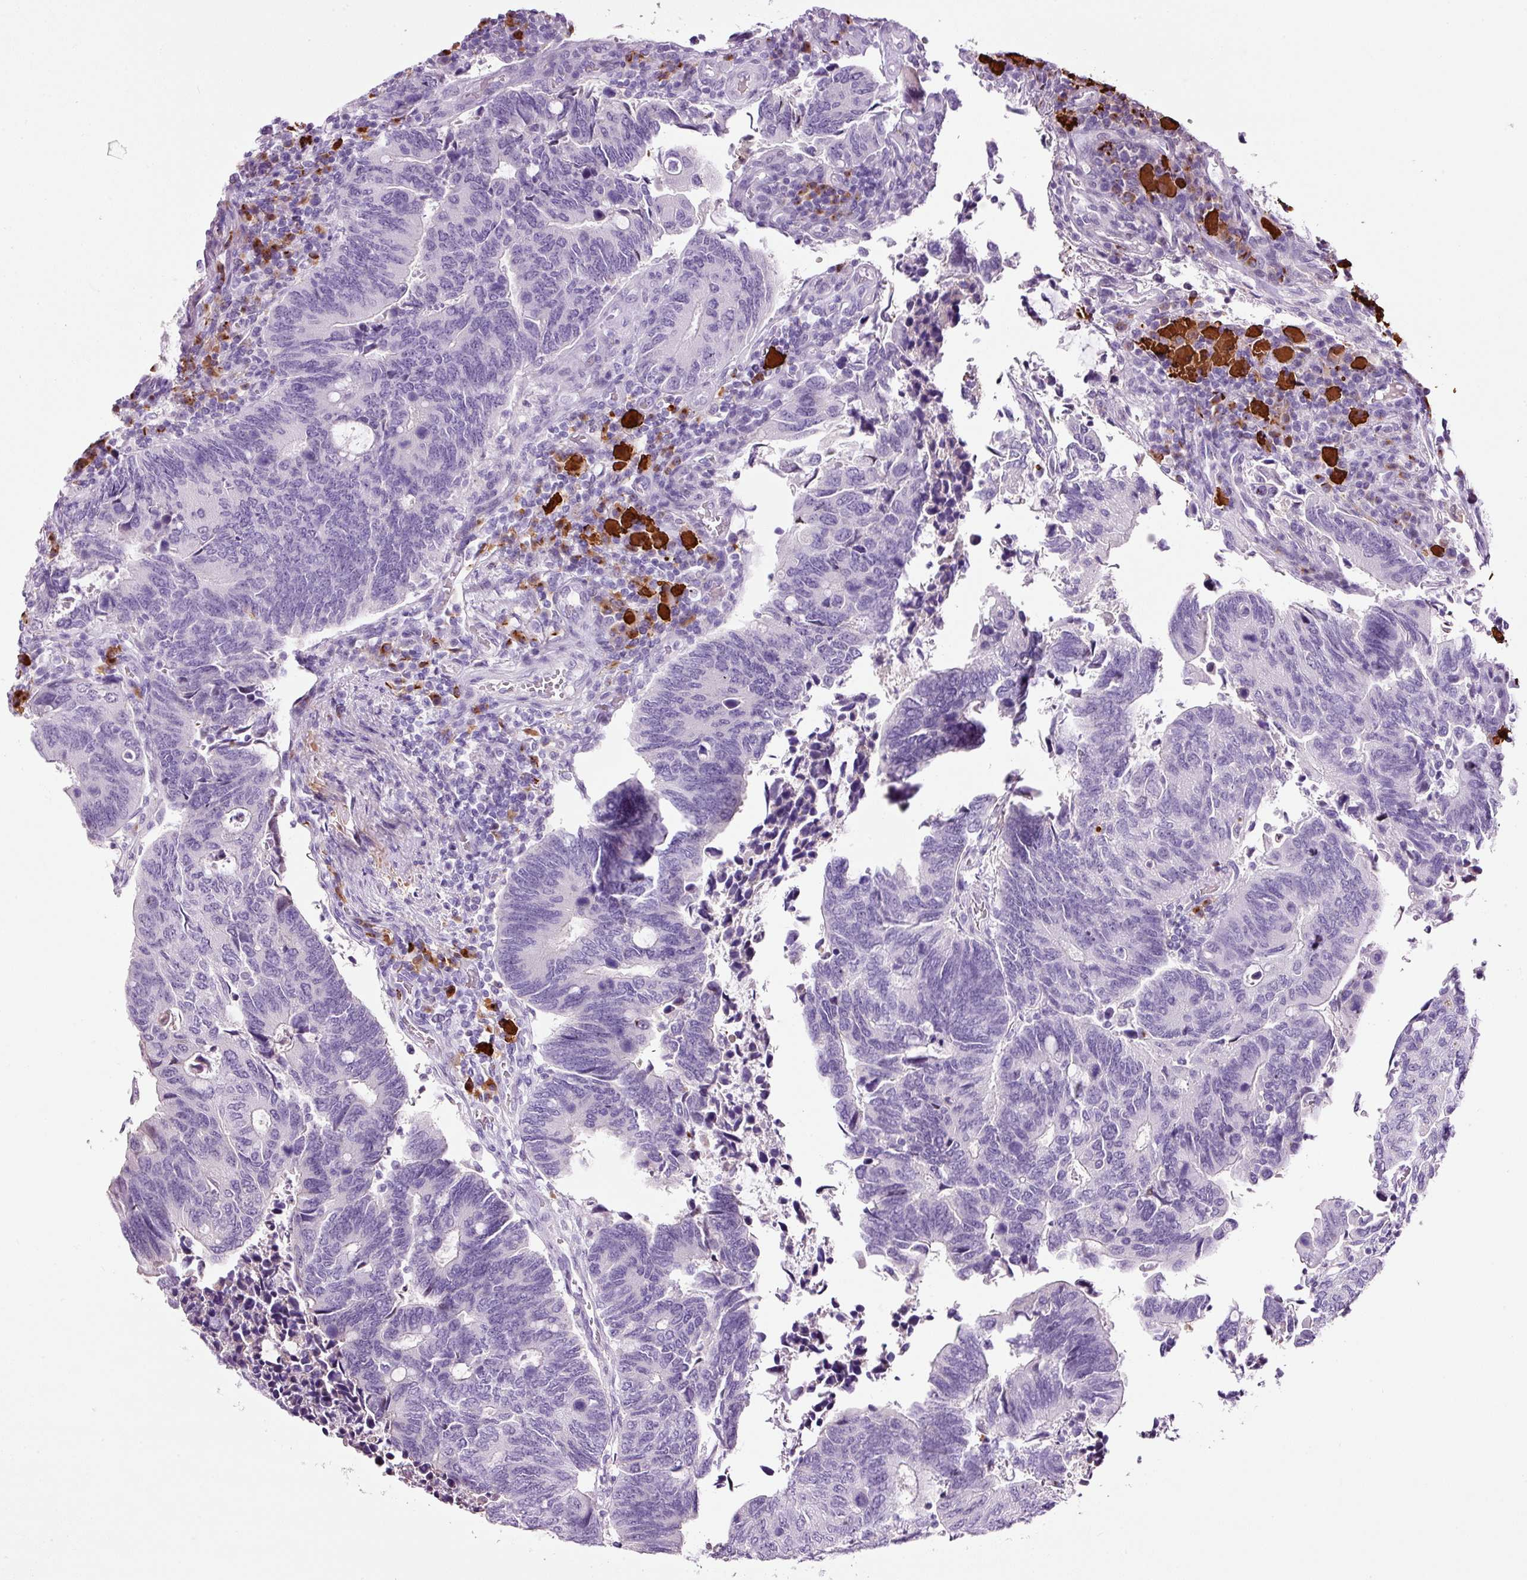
{"staining": {"intensity": "negative", "quantity": "none", "location": "none"}, "tissue": "colorectal cancer", "cell_type": "Tumor cells", "image_type": "cancer", "snomed": [{"axis": "morphology", "description": "Adenocarcinoma, NOS"}, {"axis": "topography", "description": "Colon"}], "caption": "There is no significant expression in tumor cells of adenocarcinoma (colorectal). (Immunohistochemistry (ihc), brightfield microscopy, high magnification).", "gene": "KLF1", "patient": {"sex": "male", "age": 87}}